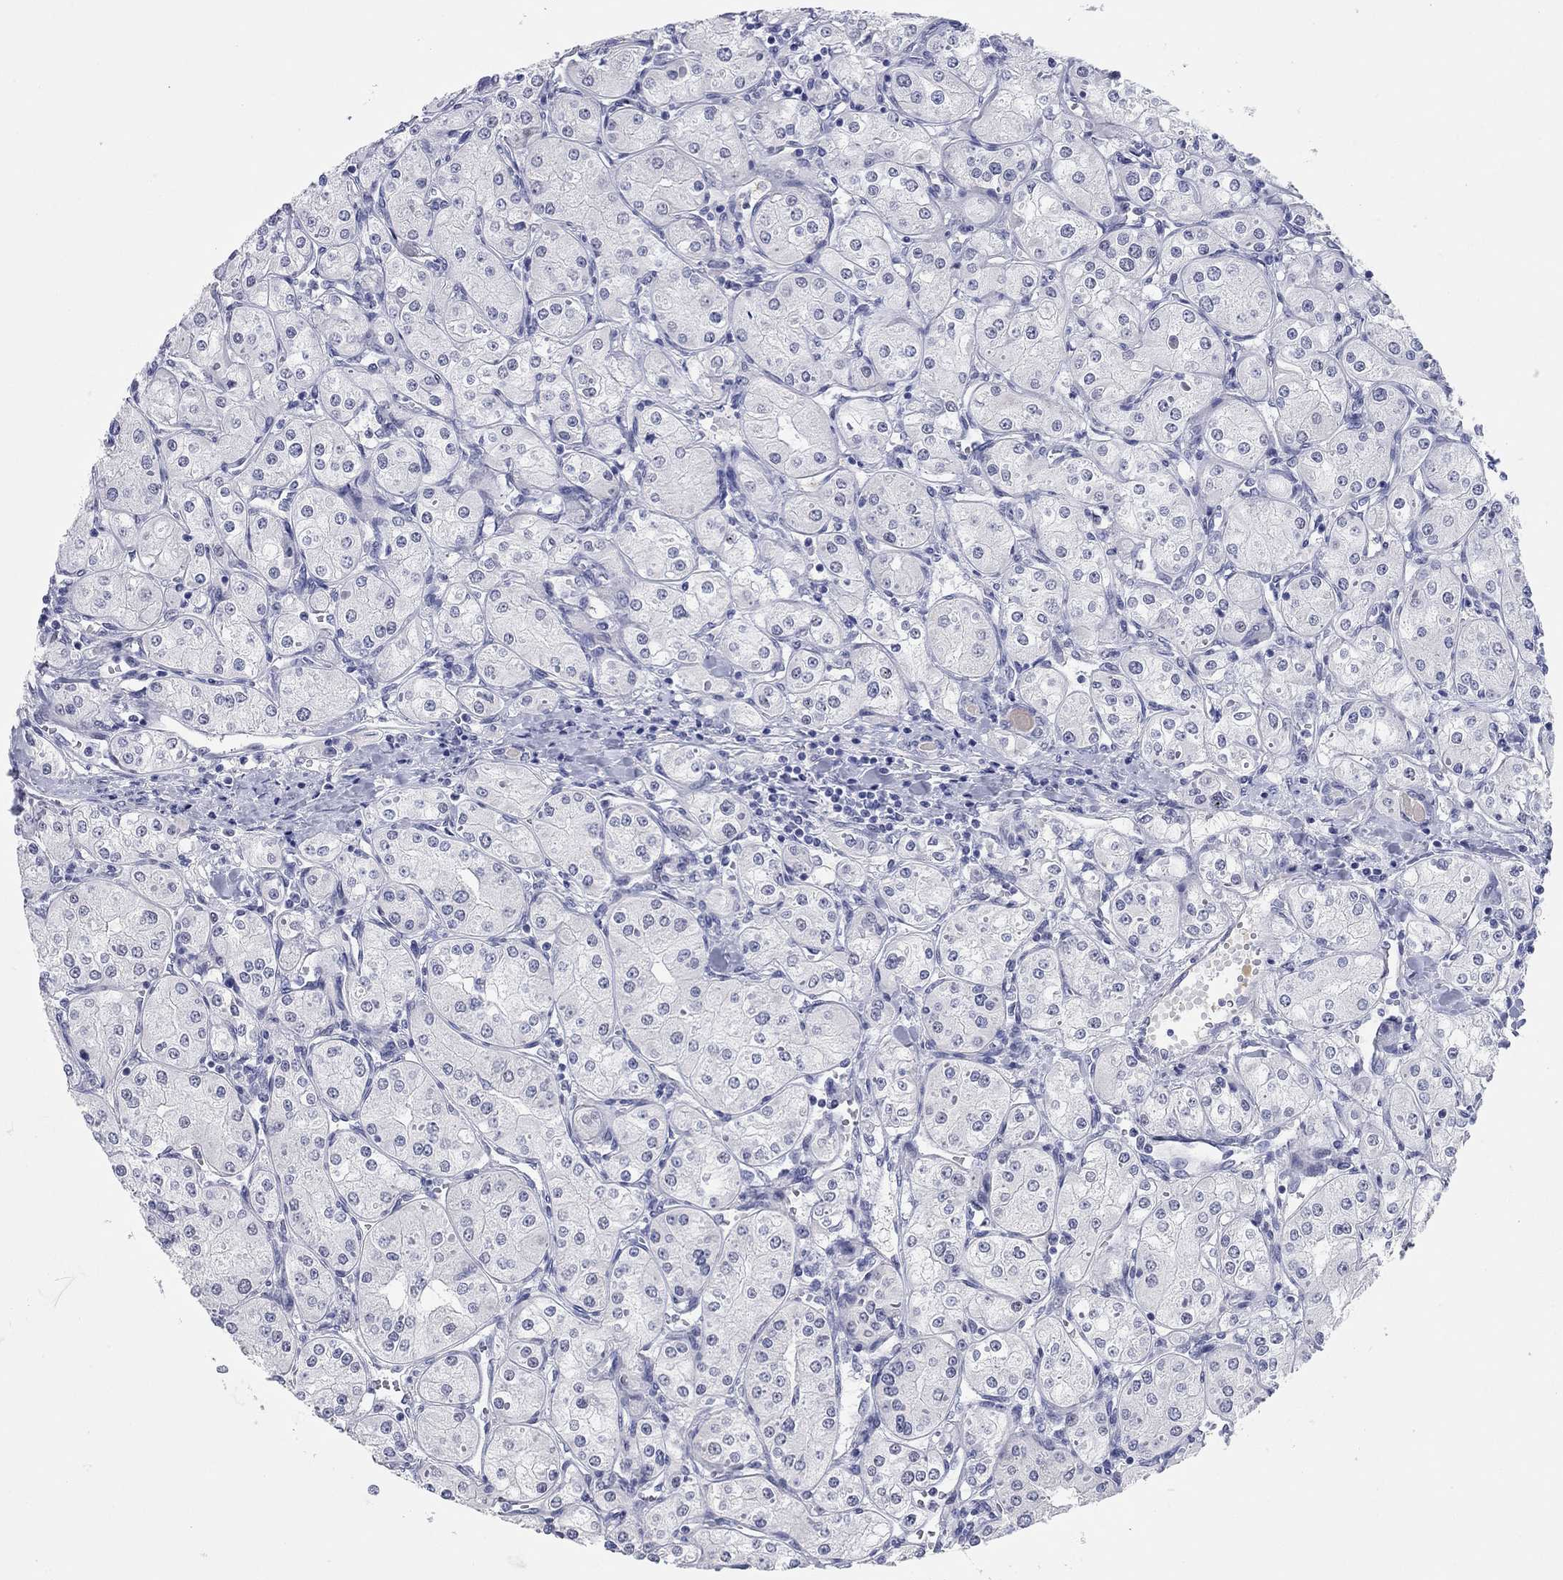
{"staining": {"intensity": "negative", "quantity": "none", "location": "none"}, "tissue": "renal cancer", "cell_type": "Tumor cells", "image_type": "cancer", "snomed": [{"axis": "morphology", "description": "Adenocarcinoma, NOS"}, {"axis": "topography", "description": "Kidney"}], "caption": "IHC photomicrograph of human adenocarcinoma (renal) stained for a protein (brown), which exhibits no positivity in tumor cells.", "gene": "WASF3", "patient": {"sex": "male", "age": 77}}